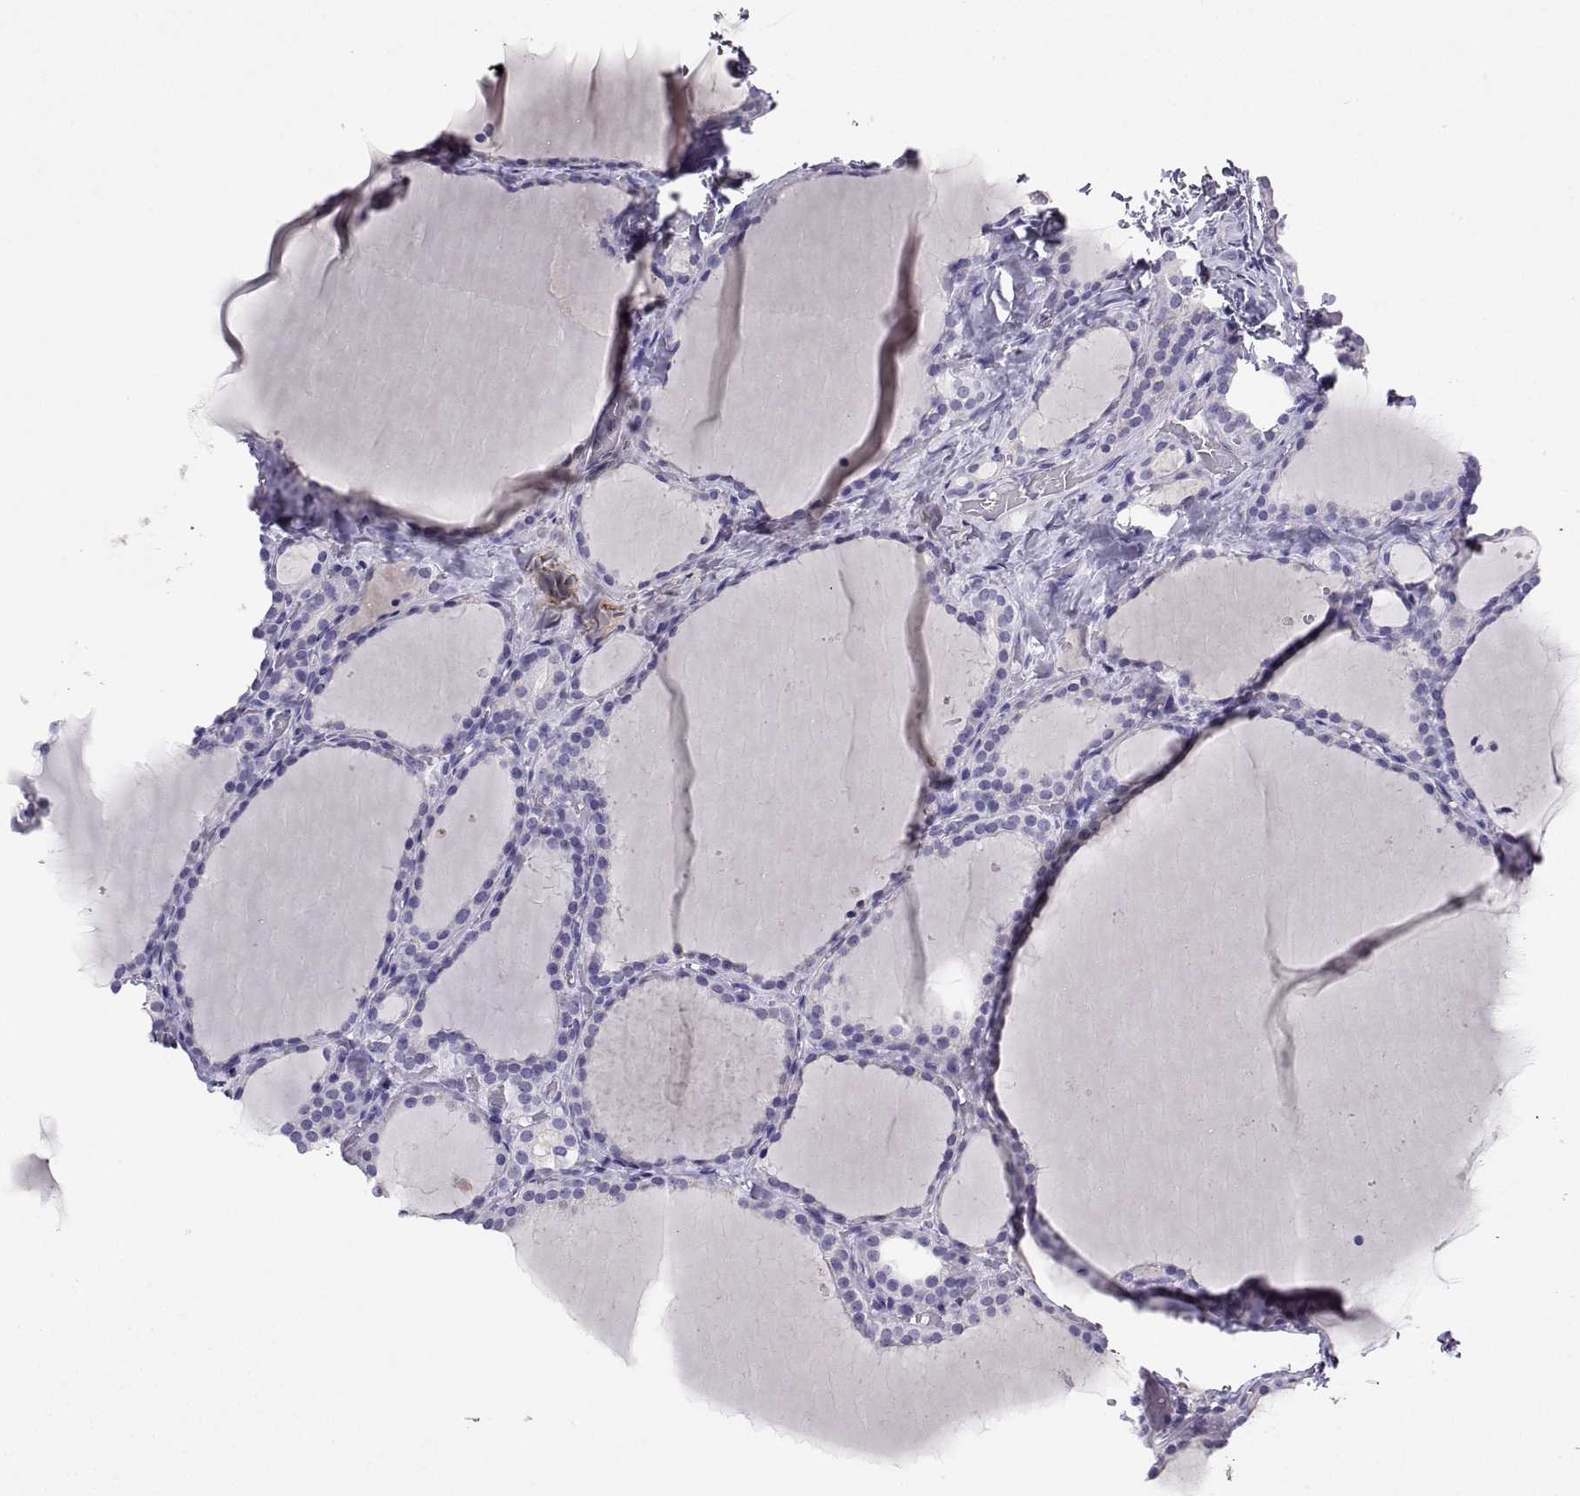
{"staining": {"intensity": "negative", "quantity": "none", "location": "none"}, "tissue": "thyroid gland", "cell_type": "Glandular cells", "image_type": "normal", "snomed": [{"axis": "morphology", "description": "Normal tissue, NOS"}, {"axis": "topography", "description": "Thyroid gland"}], "caption": "Immunohistochemistry (IHC) micrograph of benign thyroid gland: thyroid gland stained with DAB reveals no significant protein staining in glandular cells.", "gene": "GRIK4", "patient": {"sex": "female", "age": 22}}